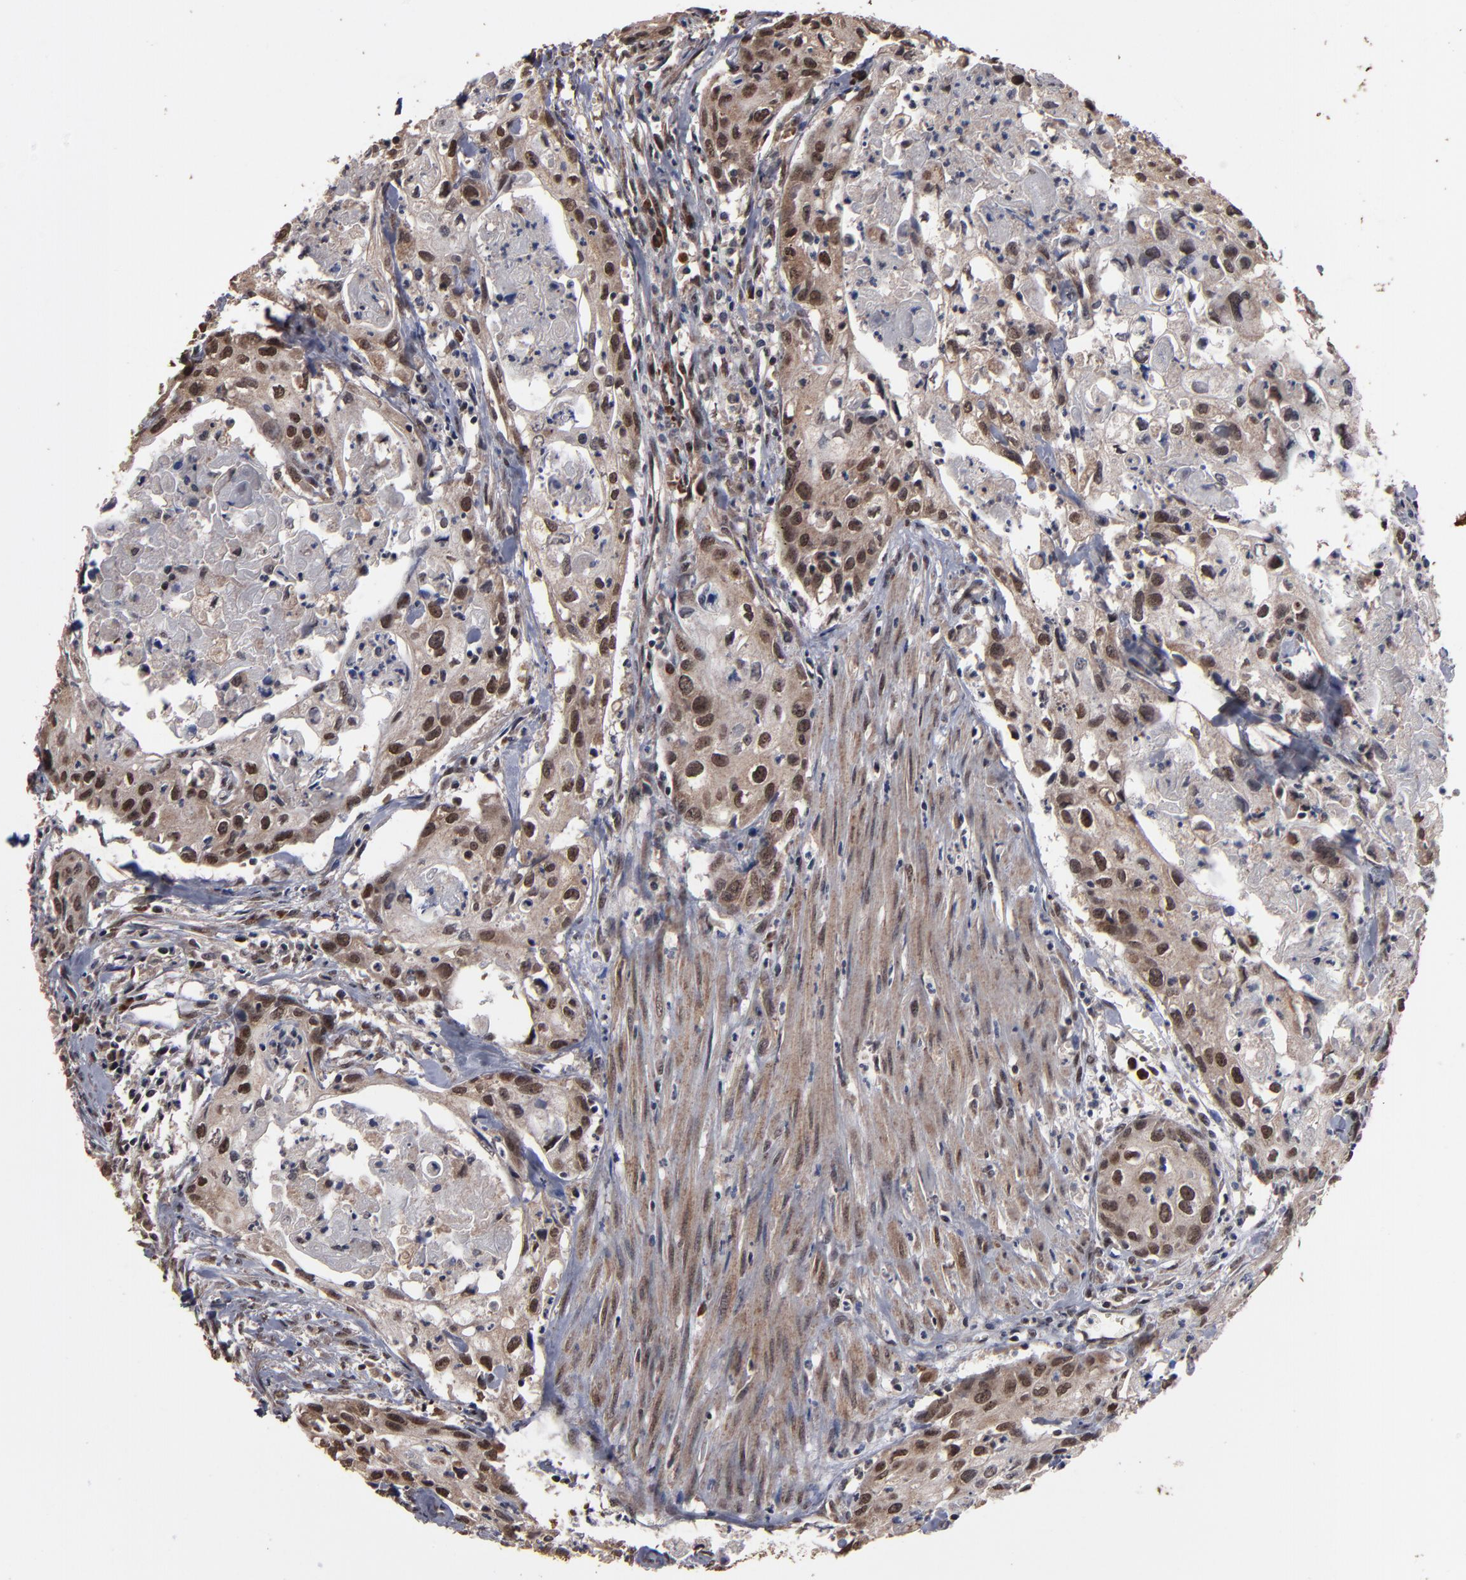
{"staining": {"intensity": "weak", "quantity": ">75%", "location": "cytoplasmic/membranous,nuclear"}, "tissue": "urothelial cancer", "cell_type": "Tumor cells", "image_type": "cancer", "snomed": [{"axis": "morphology", "description": "Urothelial carcinoma, High grade"}, {"axis": "topography", "description": "Urinary bladder"}], "caption": "This micrograph displays immunohistochemistry (IHC) staining of human high-grade urothelial carcinoma, with low weak cytoplasmic/membranous and nuclear staining in about >75% of tumor cells.", "gene": "NXF2B", "patient": {"sex": "male", "age": 54}}